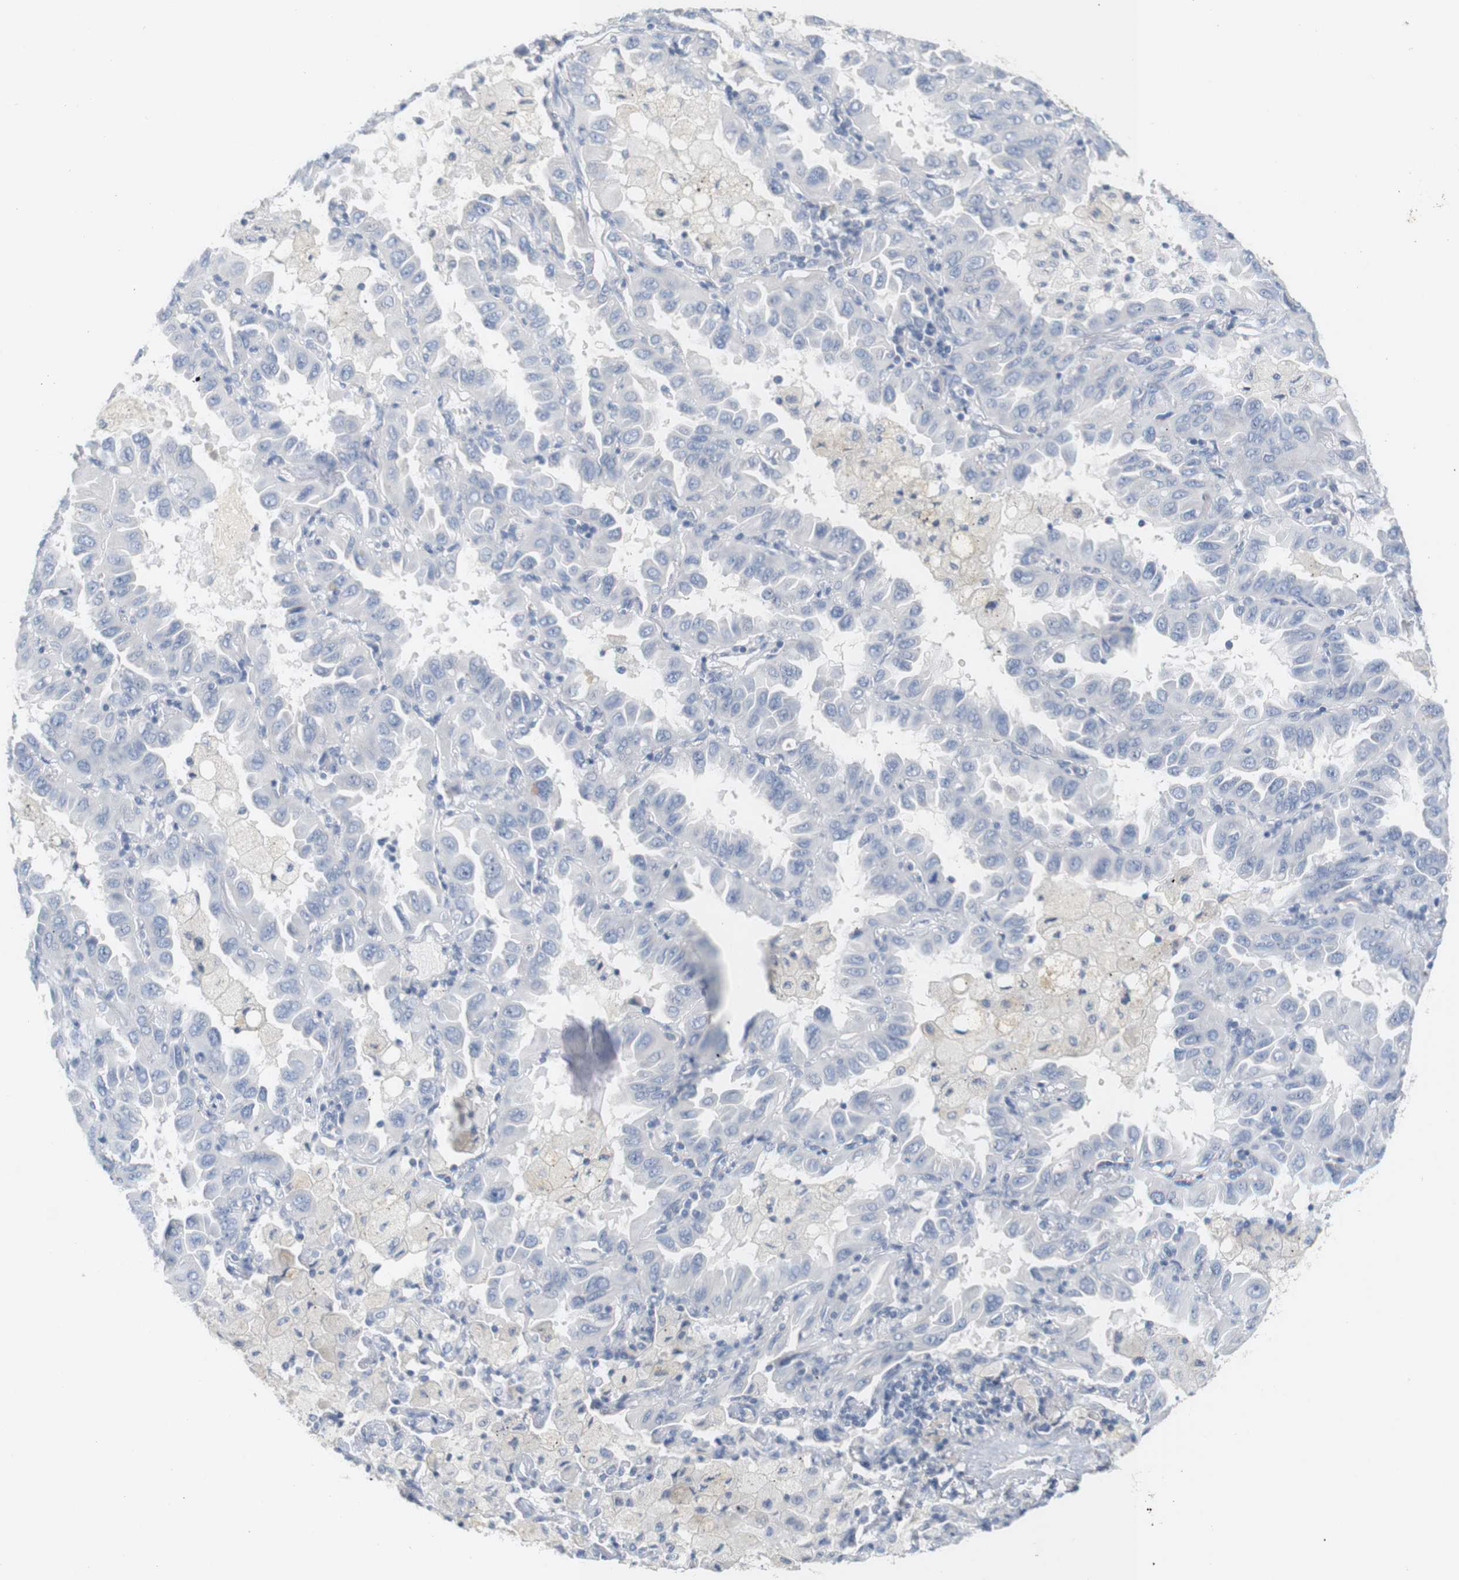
{"staining": {"intensity": "negative", "quantity": "none", "location": "none"}, "tissue": "lung cancer", "cell_type": "Tumor cells", "image_type": "cancer", "snomed": [{"axis": "morphology", "description": "Adenocarcinoma, NOS"}, {"axis": "topography", "description": "Lung"}], "caption": "DAB immunohistochemical staining of adenocarcinoma (lung) displays no significant positivity in tumor cells.", "gene": "RGS9", "patient": {"sex": "male", "age": 64}}